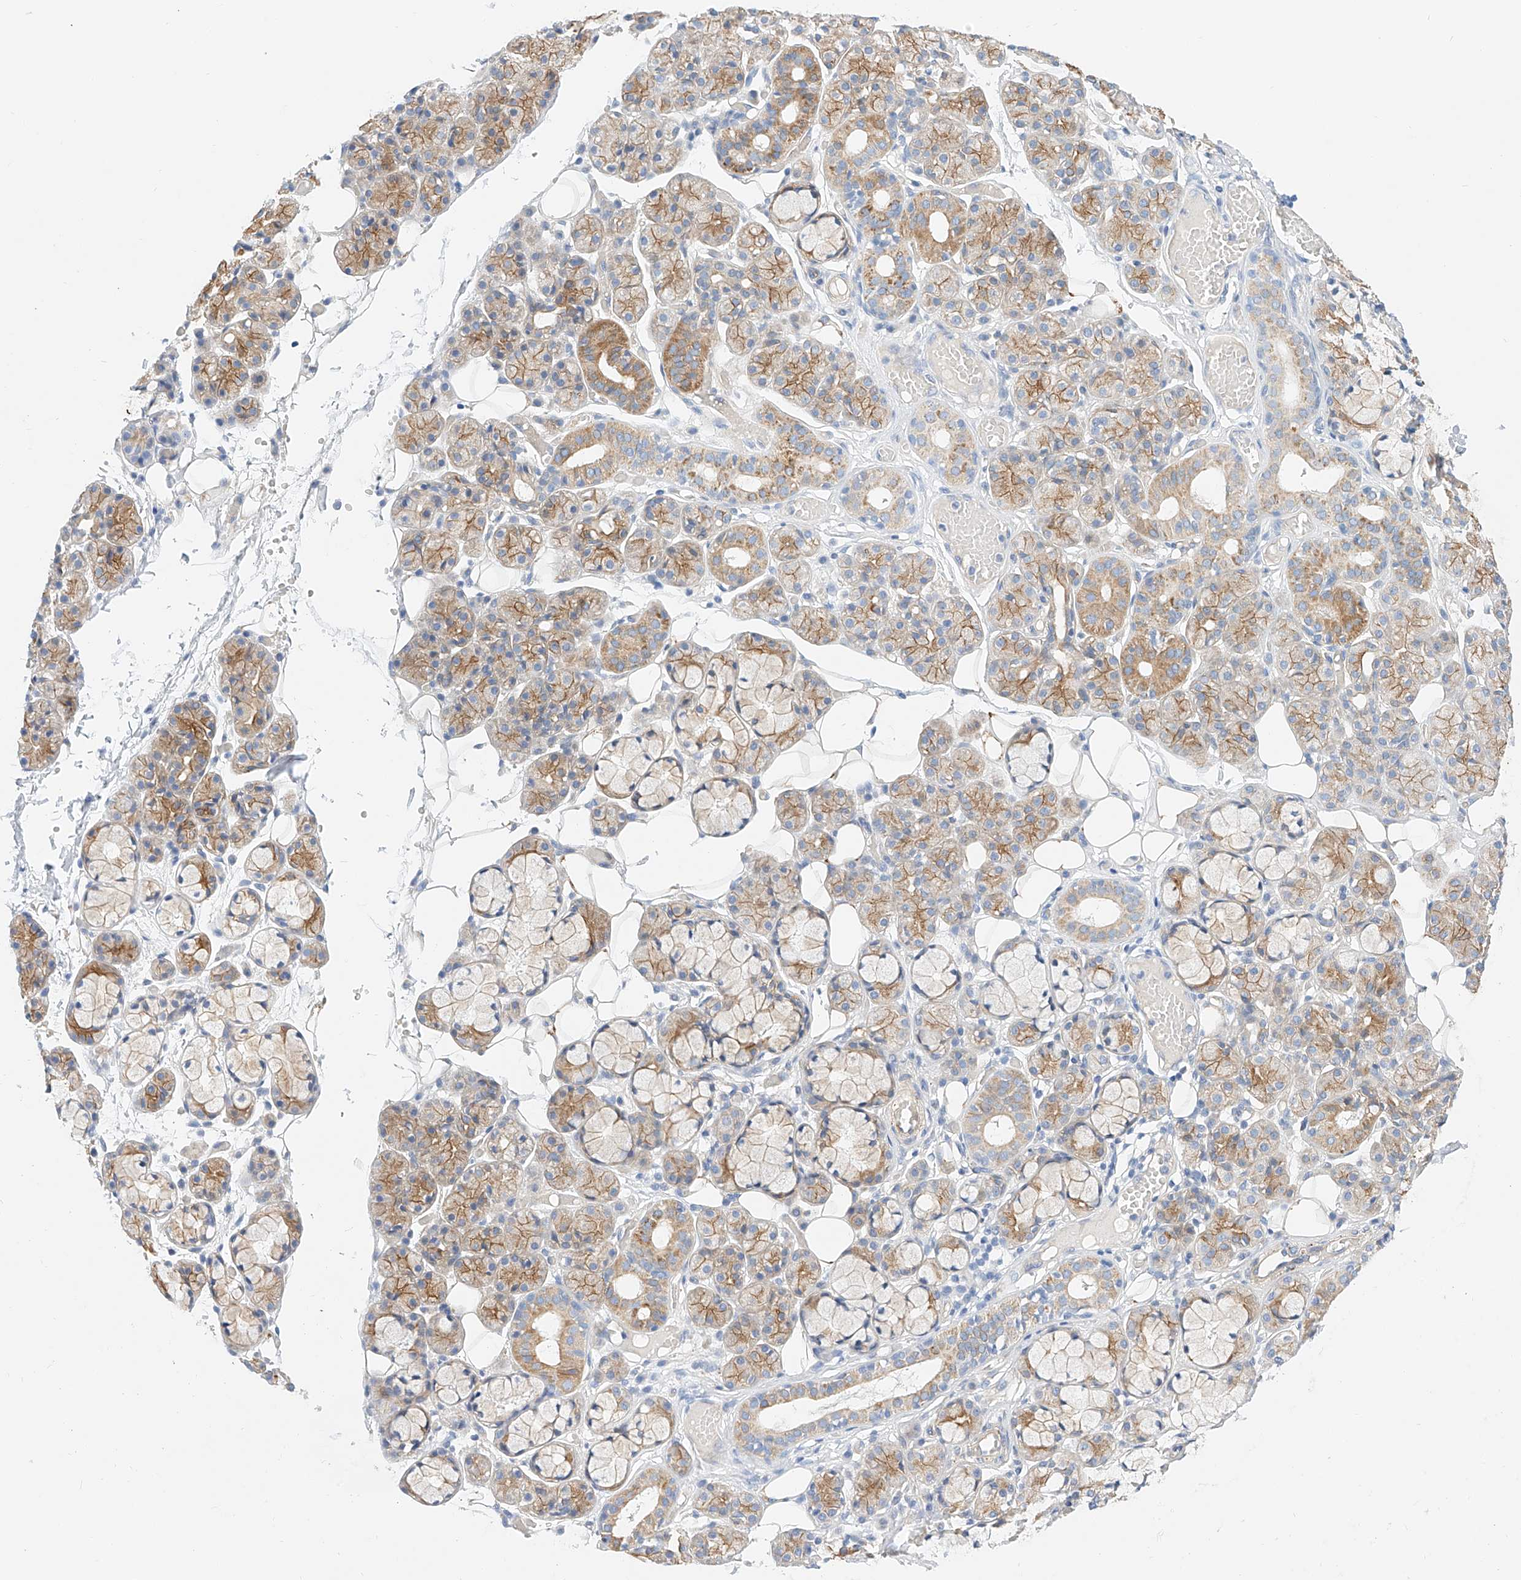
{"staining": {"intensity": "moderate", "quantity": "25%-75%", "location": "cytoplasmic/membranous"}, "tissue": "salivary gland", "cell_type": "Glandular cells", "image_type": "normal", "snomed": [{"axis": "morphology", "description": "Normal tissue, NOS"}, {"axis": "topography", "description": "Salivary gland"}], "caption": "Brown immunohistochemical staining in unremarkable human salivary gland reveals moderate cytoplasmic/membranous positivity in about 25%-75% of glandular cells.", "gene": "SBSPON", "patient": {"sex": "male", "age": 63}}